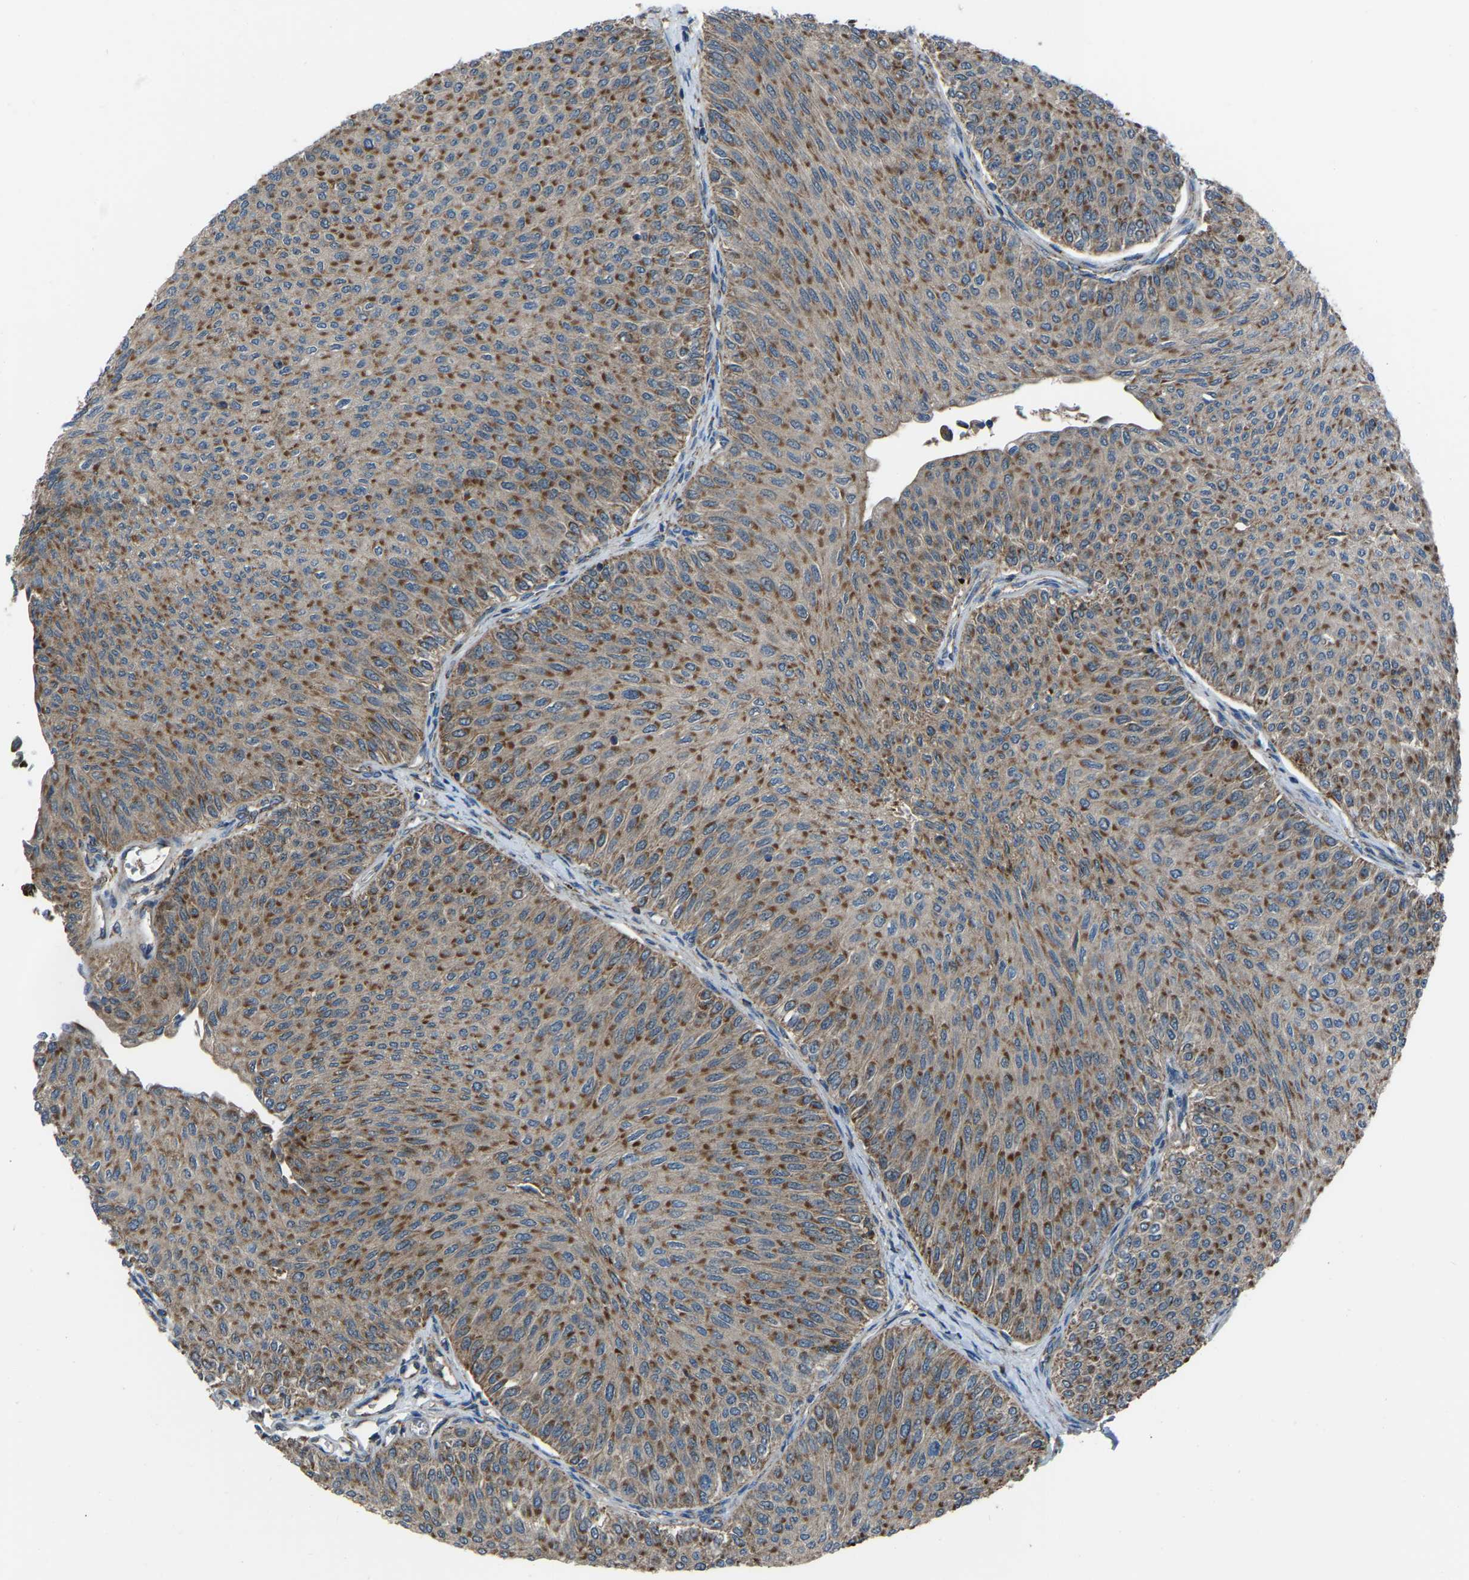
{"staining": {"intensity": "moderate", "quantity": ">75%", "location": "cytoplasmic/membranous"}, "tissue": "urothelial cancer", "cell_type": "Tumor cells", "image_type": "cancer", "snomed": [{"axis": "morphology", "description": "Urothelial carcinoma, Low grade"}, {"axis": "topography", "description": "Urinary bladder"}], "caption": "The immunohistochemical stain shows moderate cytoplasmic/membranous expression in tumor cells of low-grade urothelial carcinoma tissue. The protein of interest is stained brown, and the nuclei are stained in blue (DAB IHC with brightfield microscopy, high magnification).", "gene": "AKR1A1", "patient": {"sex": "male", "age": 78}}